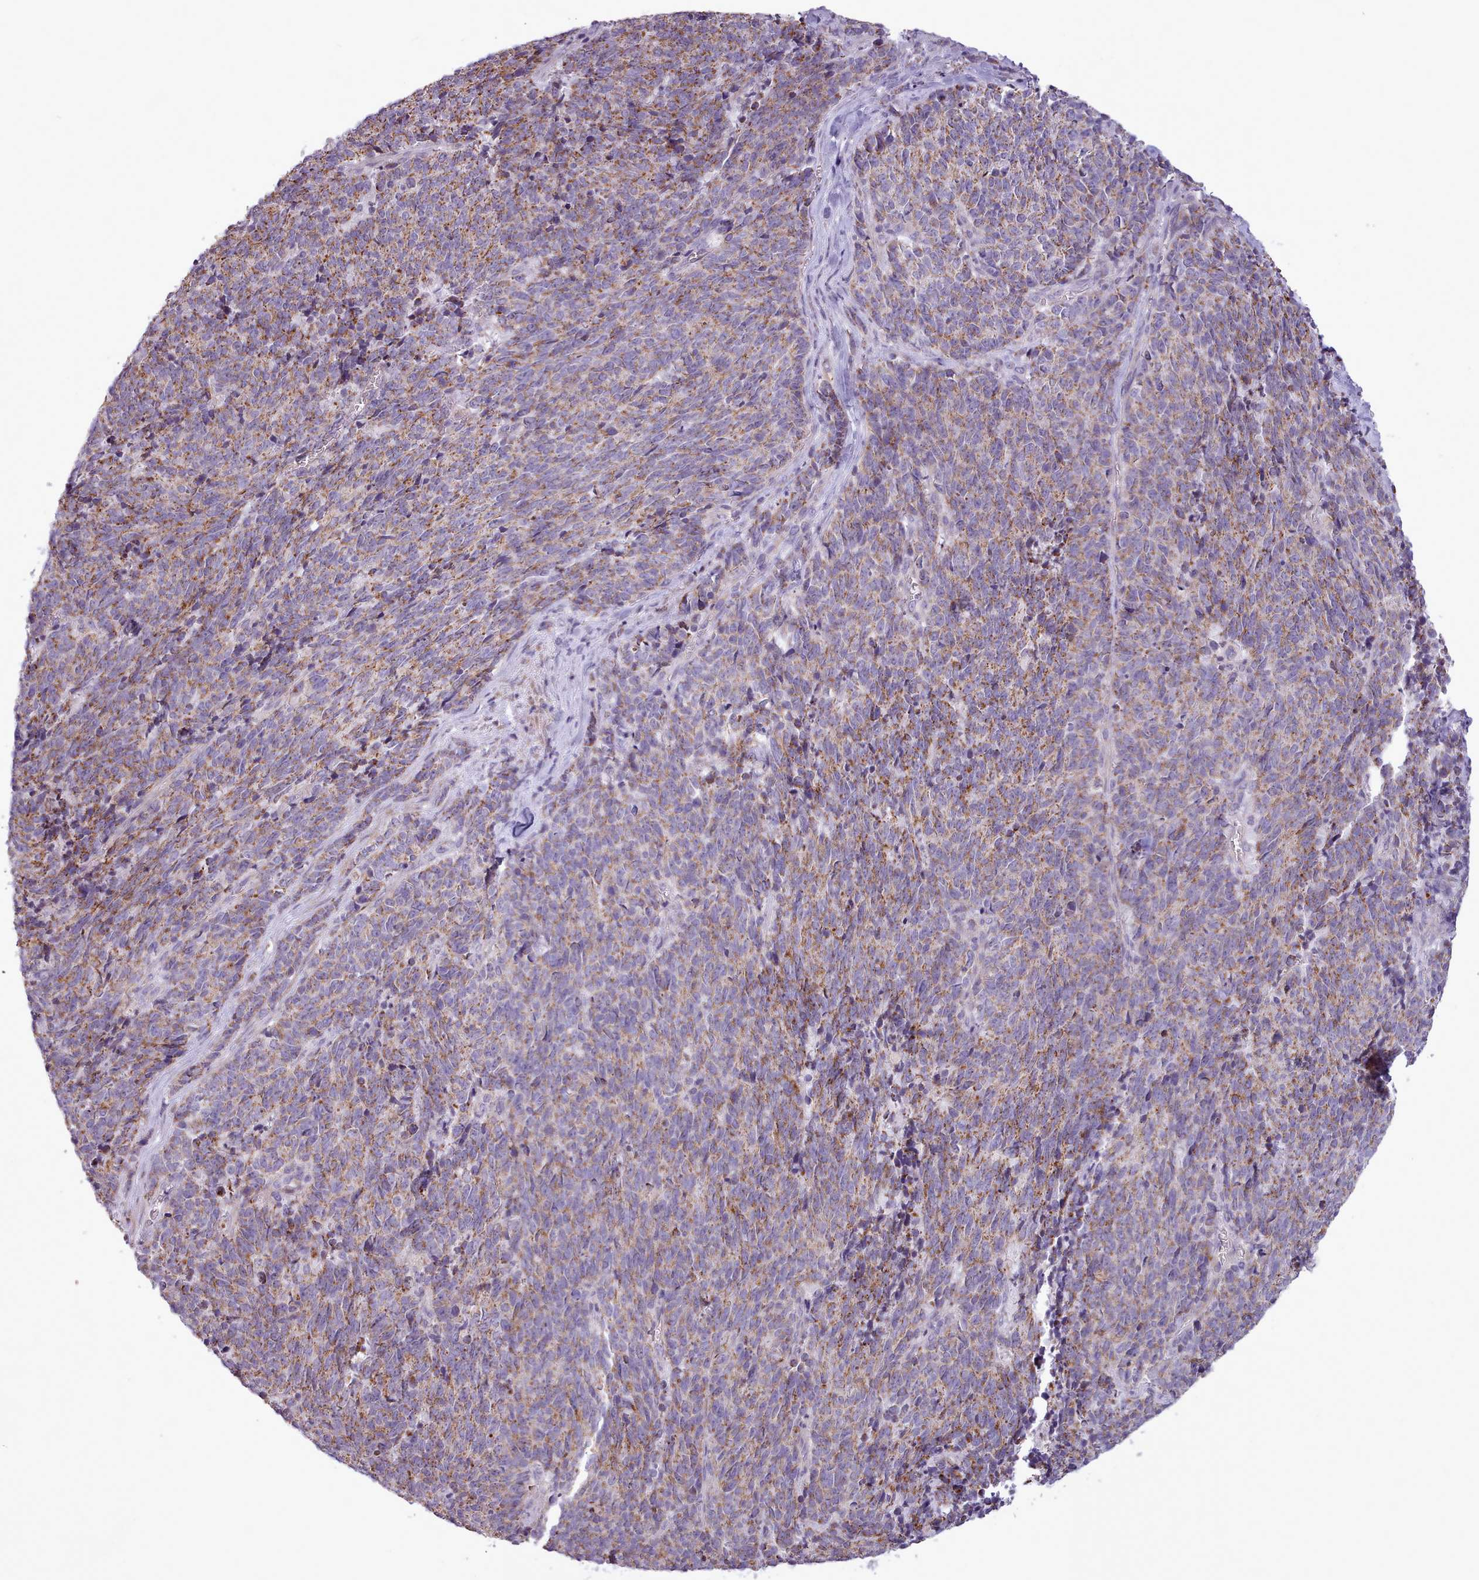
{"staining": {"intensity": "moderate", "quantity": ">75%", "location": "cytoplasmic/membranous"}, "tissue": "cervical cancer", "cell_type": "Tumor cells", "image_type": "cancer", "snomed": [{"axis": "morphology", "description": "Squamous cell carcinoma, NOS"}, {"axis": "topography", "description": "Cervix"}], "caption": "A high-resolution photomicrograph shows IHC staining of cervical squamous cell carcinoma, which exhibits moderate cytoplasmic/membranous positivity in approximately >75% of tumor cells.", "gene": "AVL9", "patient": {"sex": "female", "age": 29}}